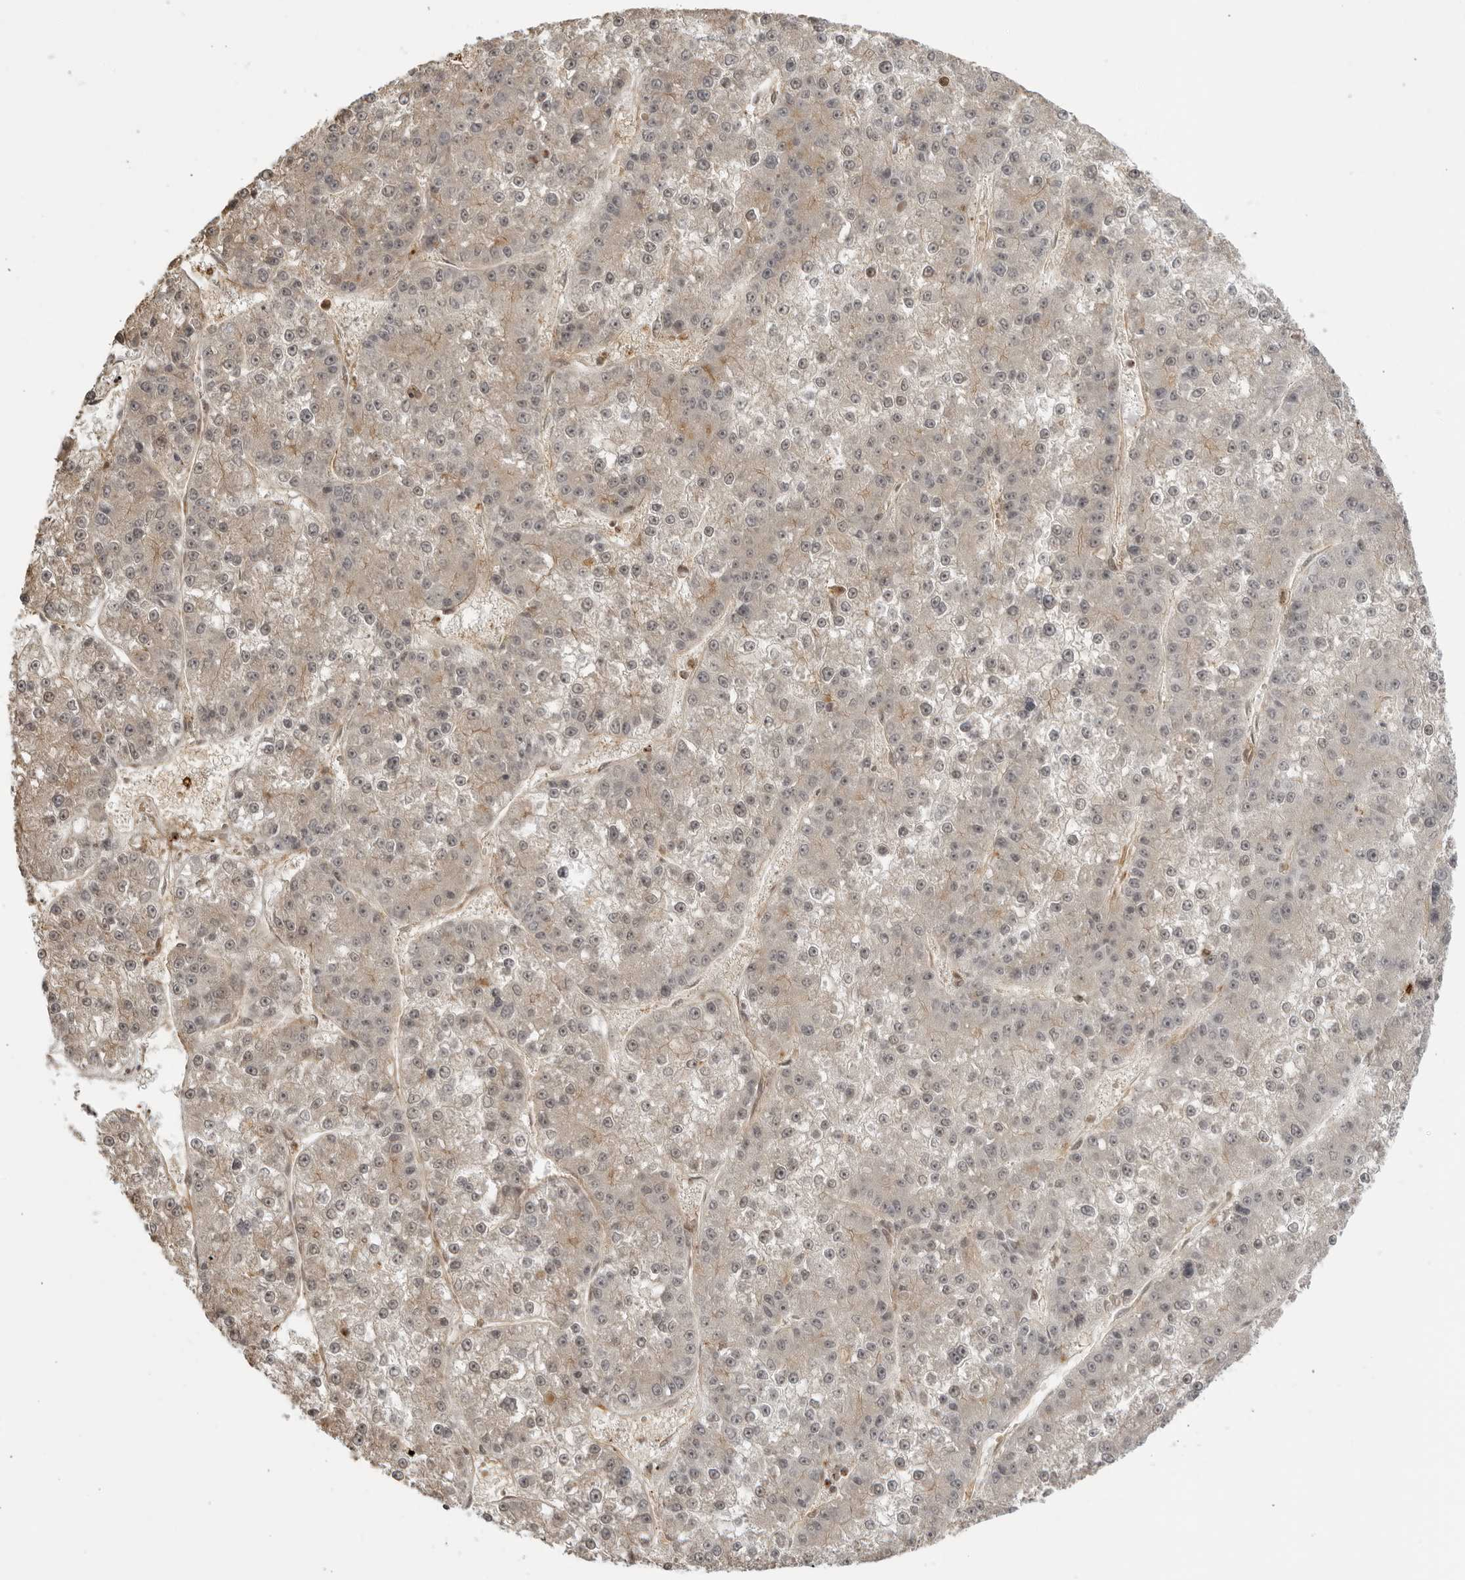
{"staining": {"intensity": "weak", "quantity": "<25%", "location": "cytoplasmic/membranous"}, "tissue": "liver cancer", "cell_type": "Tumor cells", "image_type": "cancer", "snomed": [{"axis": "morphology", "description": "Carcinoma, Hepatocellular, NOS"}, {"axis": "topography", "description": "Liver"}], "caption": "Hepatocellular carcinoma (liver) stained for a protein using immunohistochemistry (IHC) shows no positivity tumor cells.", "gene": "TCF21", "patient": {"sex": "female", "age": 73}}